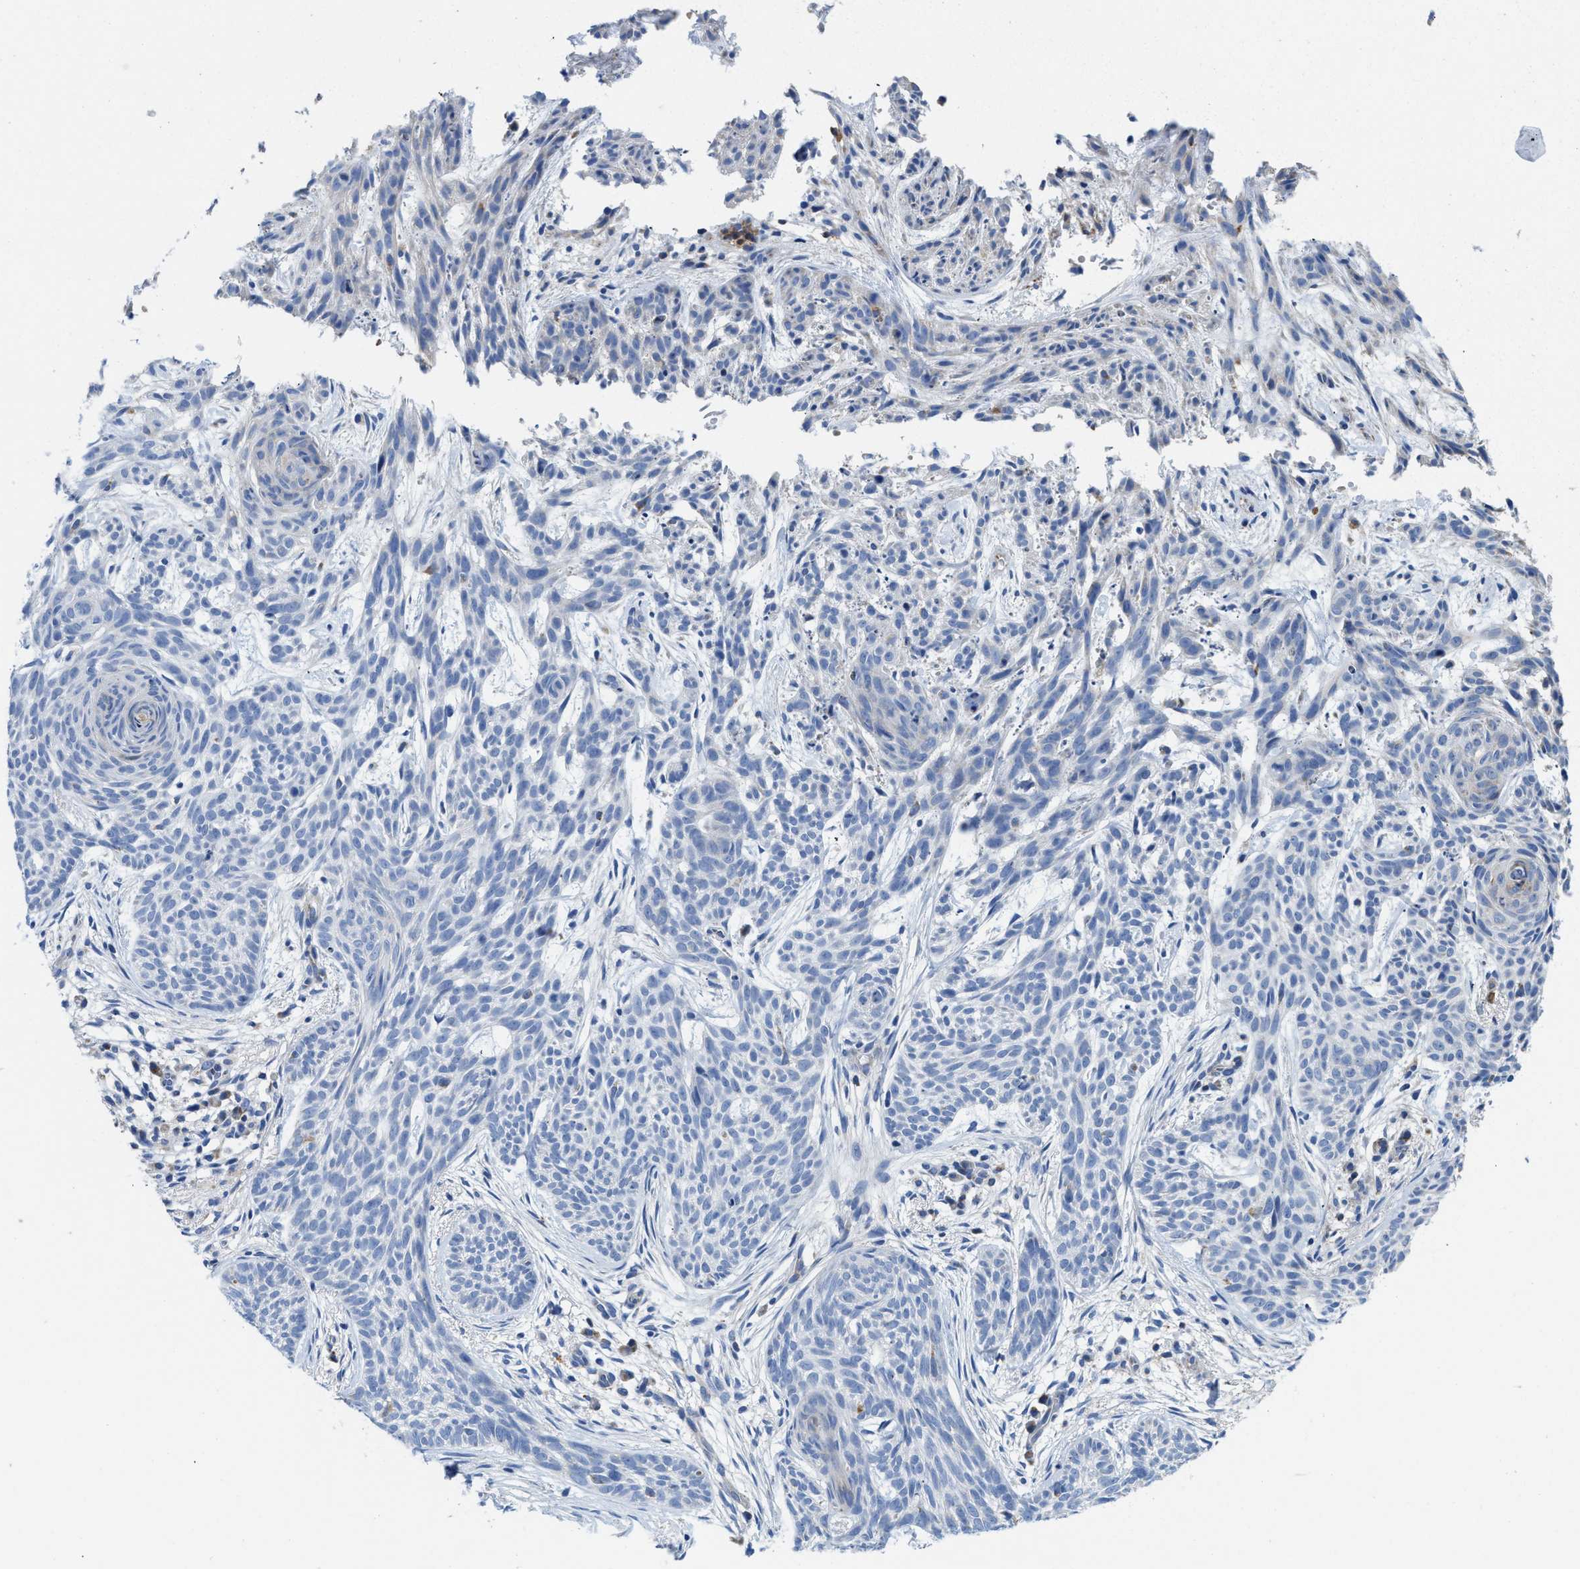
{"staining": {"intensity": "negative", "quantity": "none", "location": "none"}, "tissue": "skin cancer", "cell_type": "Tumor cells", "image_type": "cancer", "snomed": [{"axis": "morphology", "description": "Basal cell carcinoma"}, {"axis": "topography", "description": "Skin"}], "caption": "Human skin basal cell carcinoma stained for a protein using immunohistochemistry shows no positivity in tumor cells.", "gene": "SLC25A13", "patient": {"sex": "female", "age": 59}}